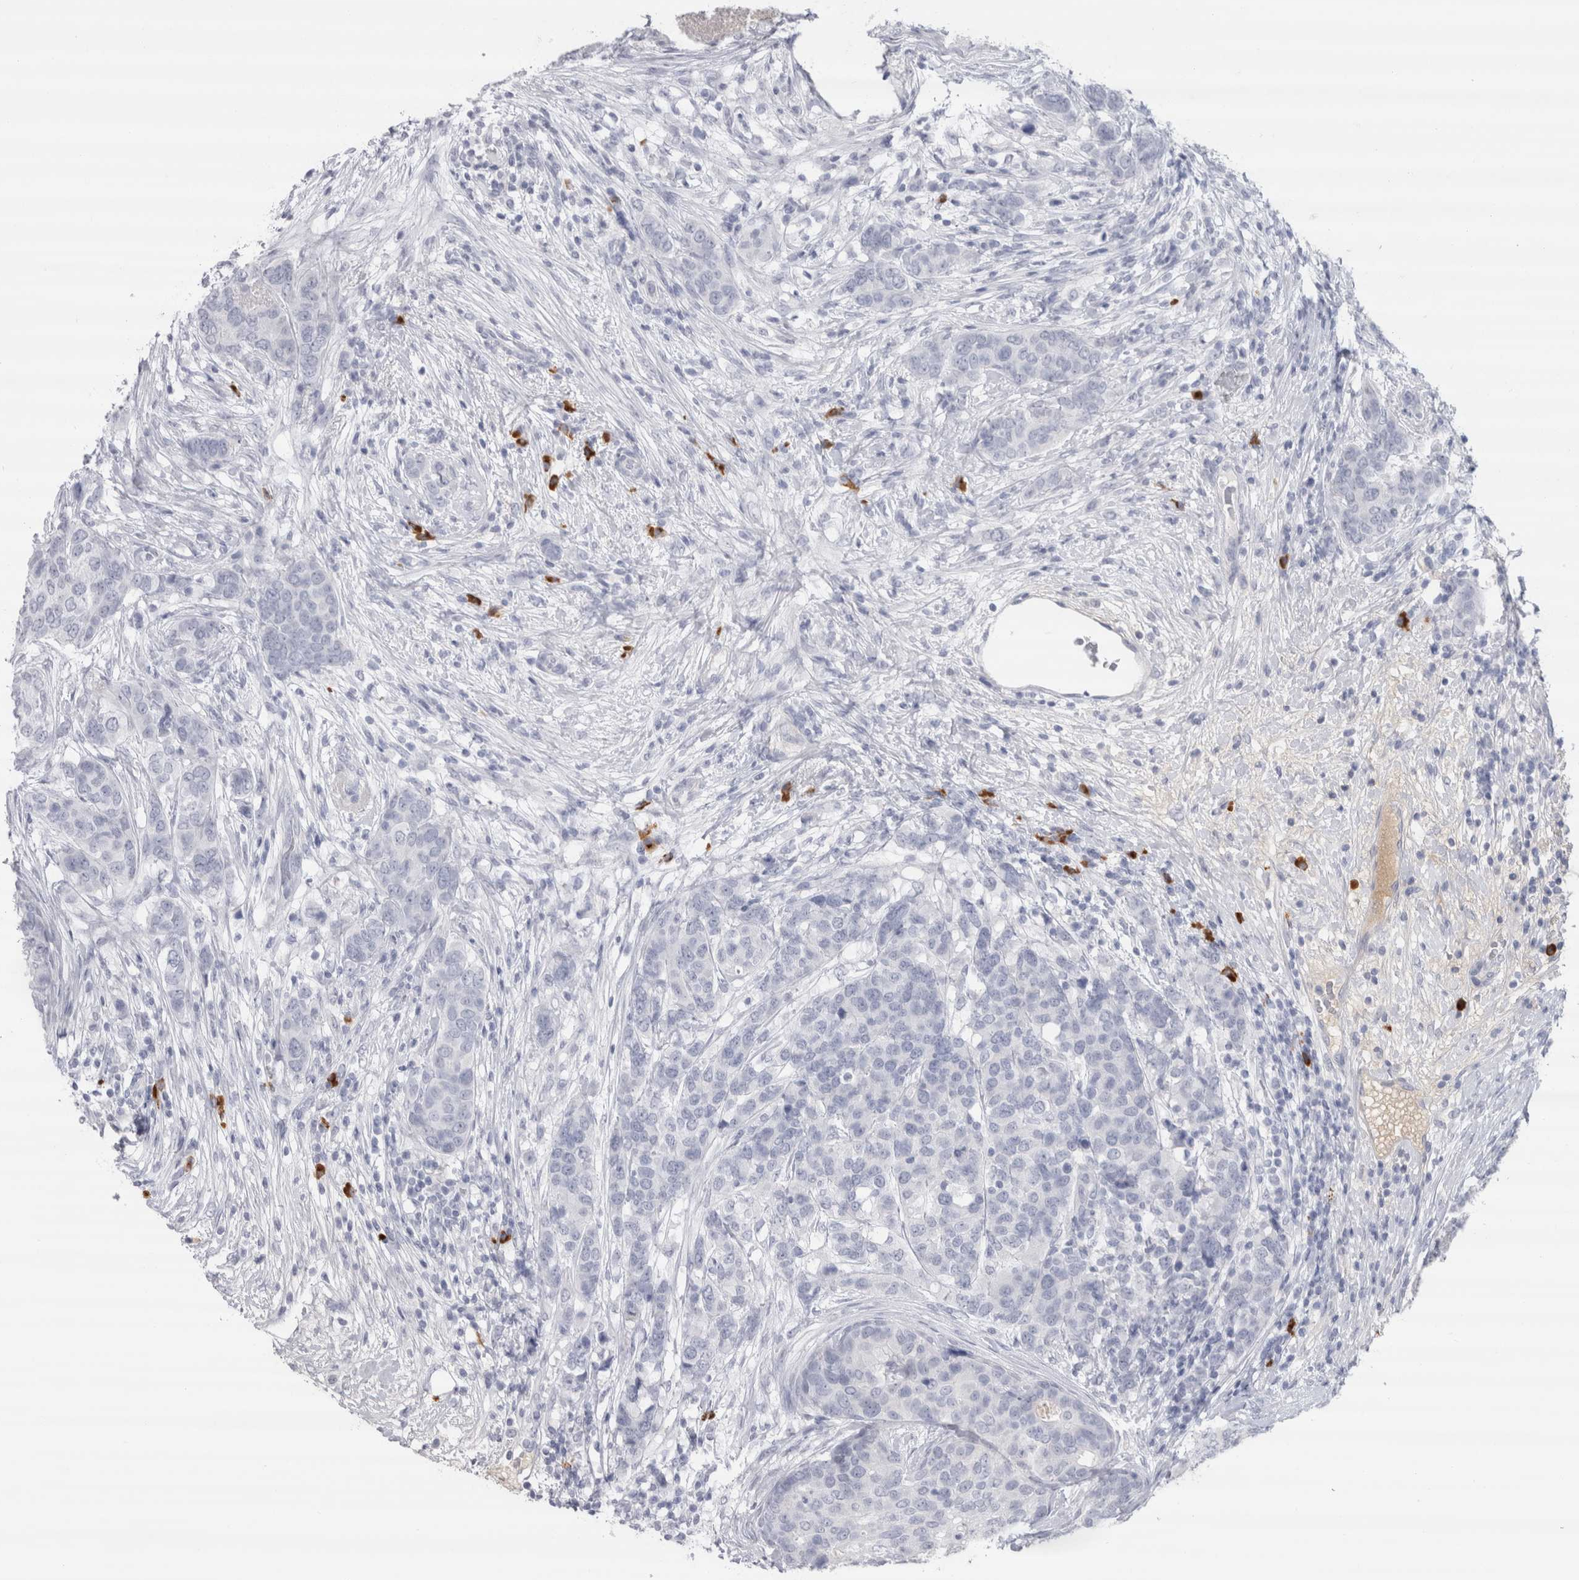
{"staining": {"intensity": "negative", "quantity": "none", "location": "none"}, "tissue": "breast cancer", "cell_type": "Tumor cells", "image_type": "cancer", "snomed": [{"axis": "morphology", "description": "Lobular carcinoma"}, {"axis": "topography", "description": "Breast"}], "caption": "There is no significant staining in tumor cells of breast cancer (lobular carcinoma).", "gene": "CDH17", "patient": {"sex": "female", "age": 59}}